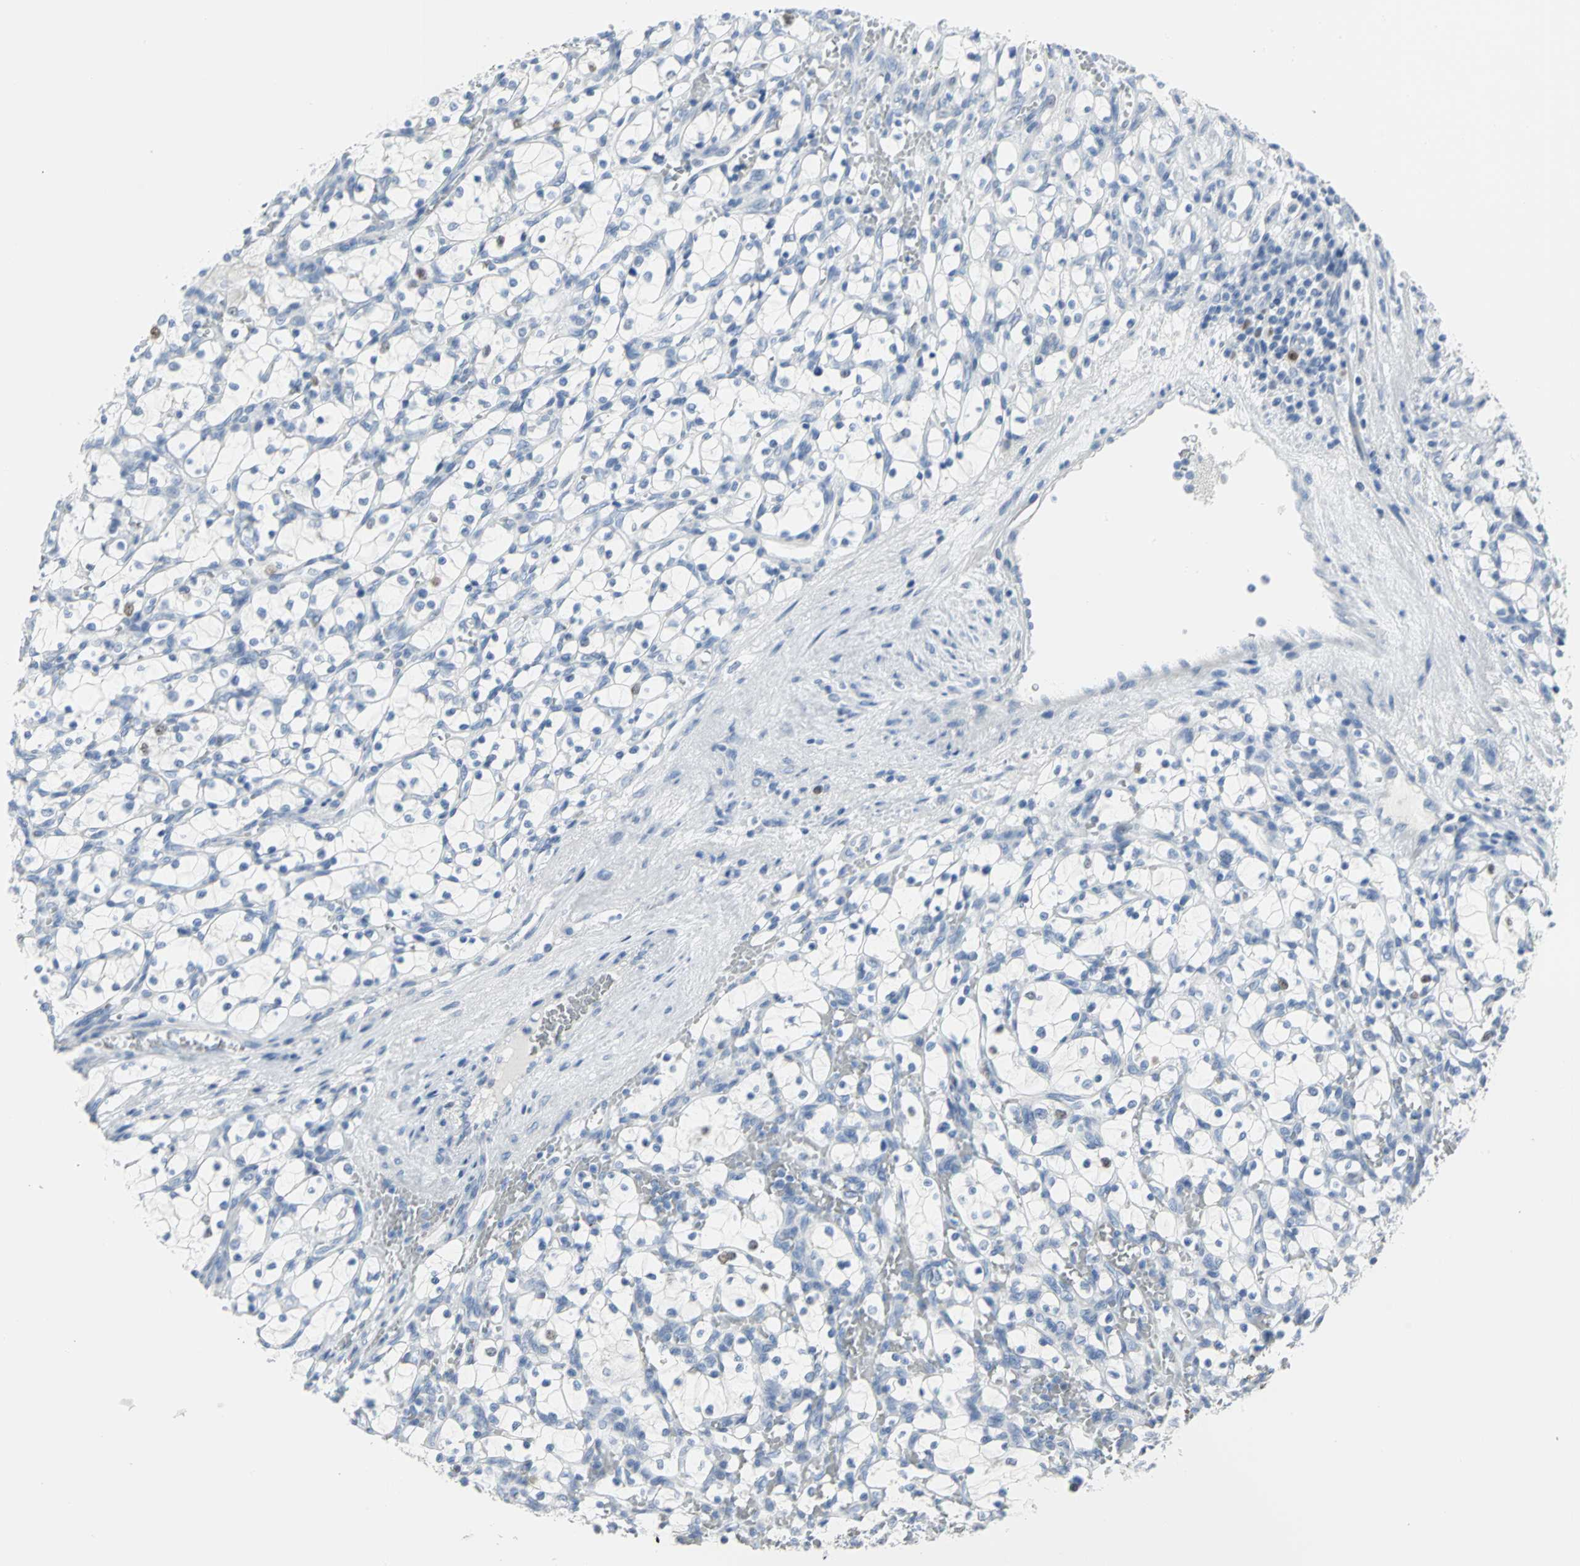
{"staining": {"intensity": "negative", "quantity": "none", "location": "none"}, "tissue": "renal cancer", "cell_type": "Tumor cells", "image_type": "cancer", "snomed": [{"axis": "morphology", "description": "Adenocarcinoma, NOS"}, {"axis": "topography", "description": "Kidney"}], "caption": "Human adenocarcinoma (renal) stained for a protein using IHC demonstrates no expression in tumor cells.", "gene": "MCM3", "patient": {"sex": "female", "age": 69}}